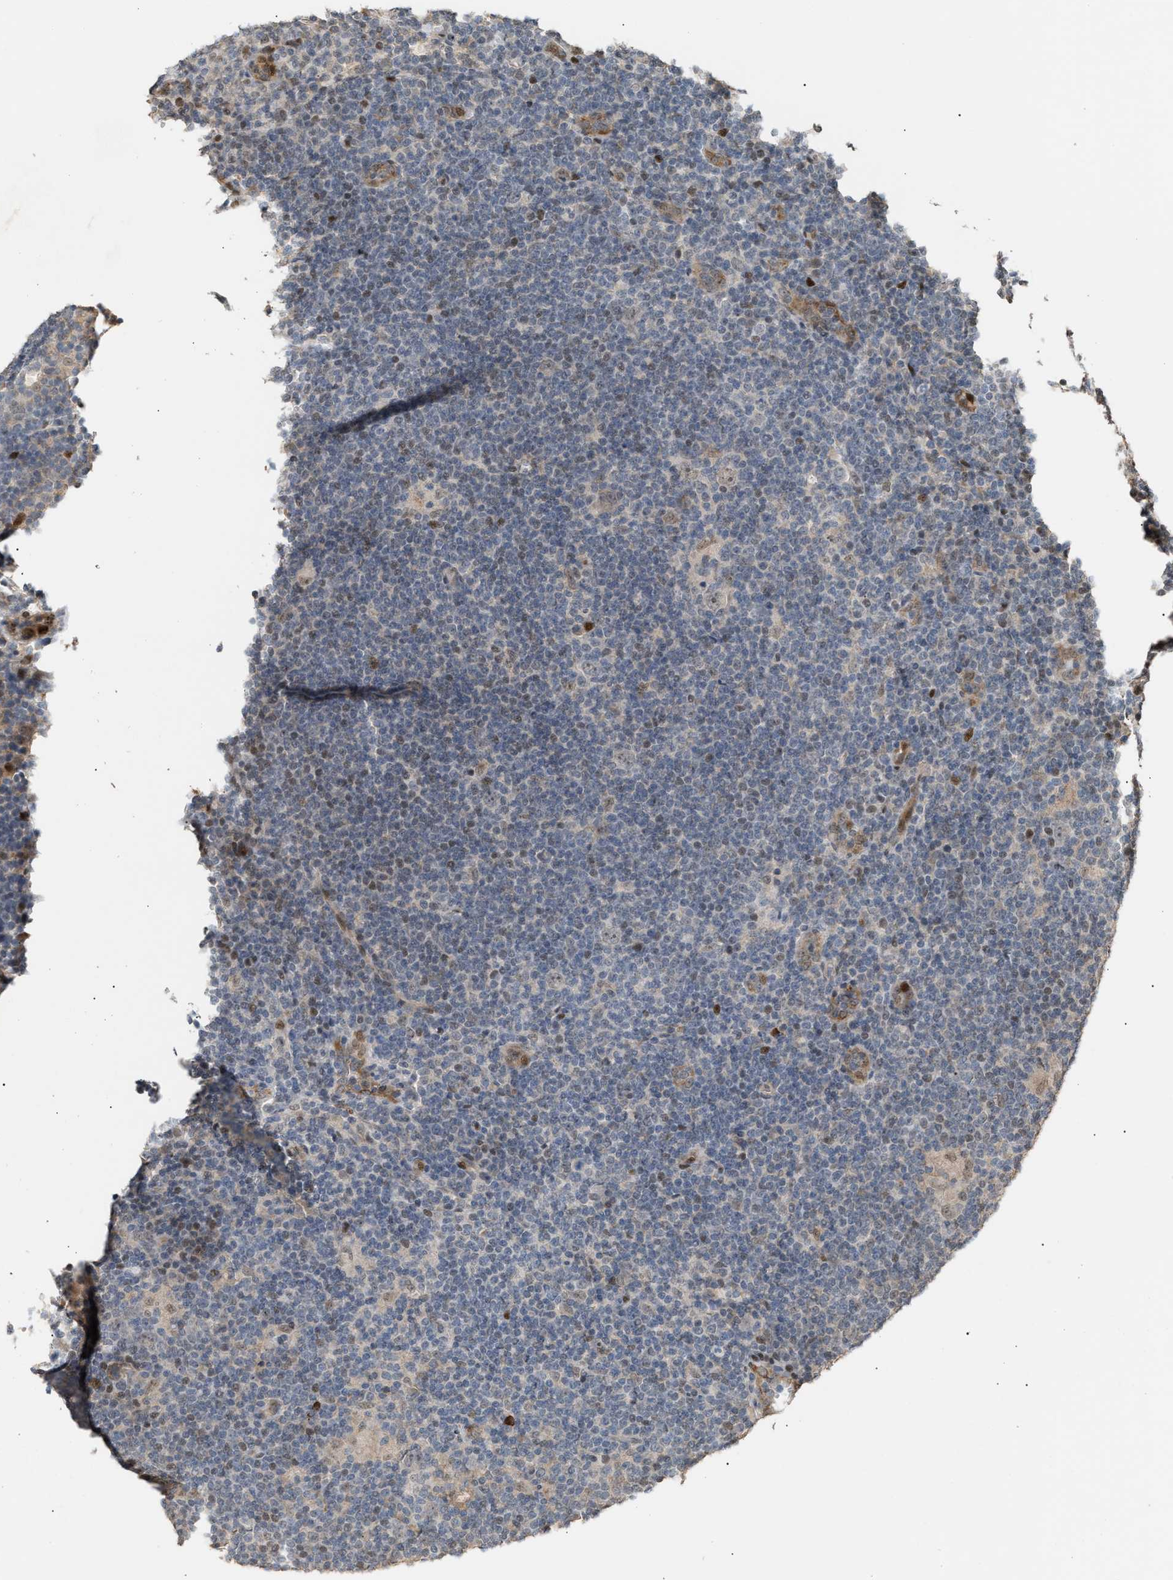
{"staining": {"intensity": "weak", "quantity": ">75%", "location": "nuclear"}, "tissue": "lymphoma", "cell_type": "Tumor cells", "image_type": "cancer", "snomed": [{"axis": "morphology", "description": "Hodgkin's disease, NOS"}, {"axis": "topography", "description": "Lymph node"}], "caption": "Immunohistochemistry image of Hodgkin's disease stained for a protein (brown), which shows low levels of weak nuclear positivity in about >75% of tumor cells.", "gene": "ZFAND5", "patient": {"sex": "female", "age": 57}}